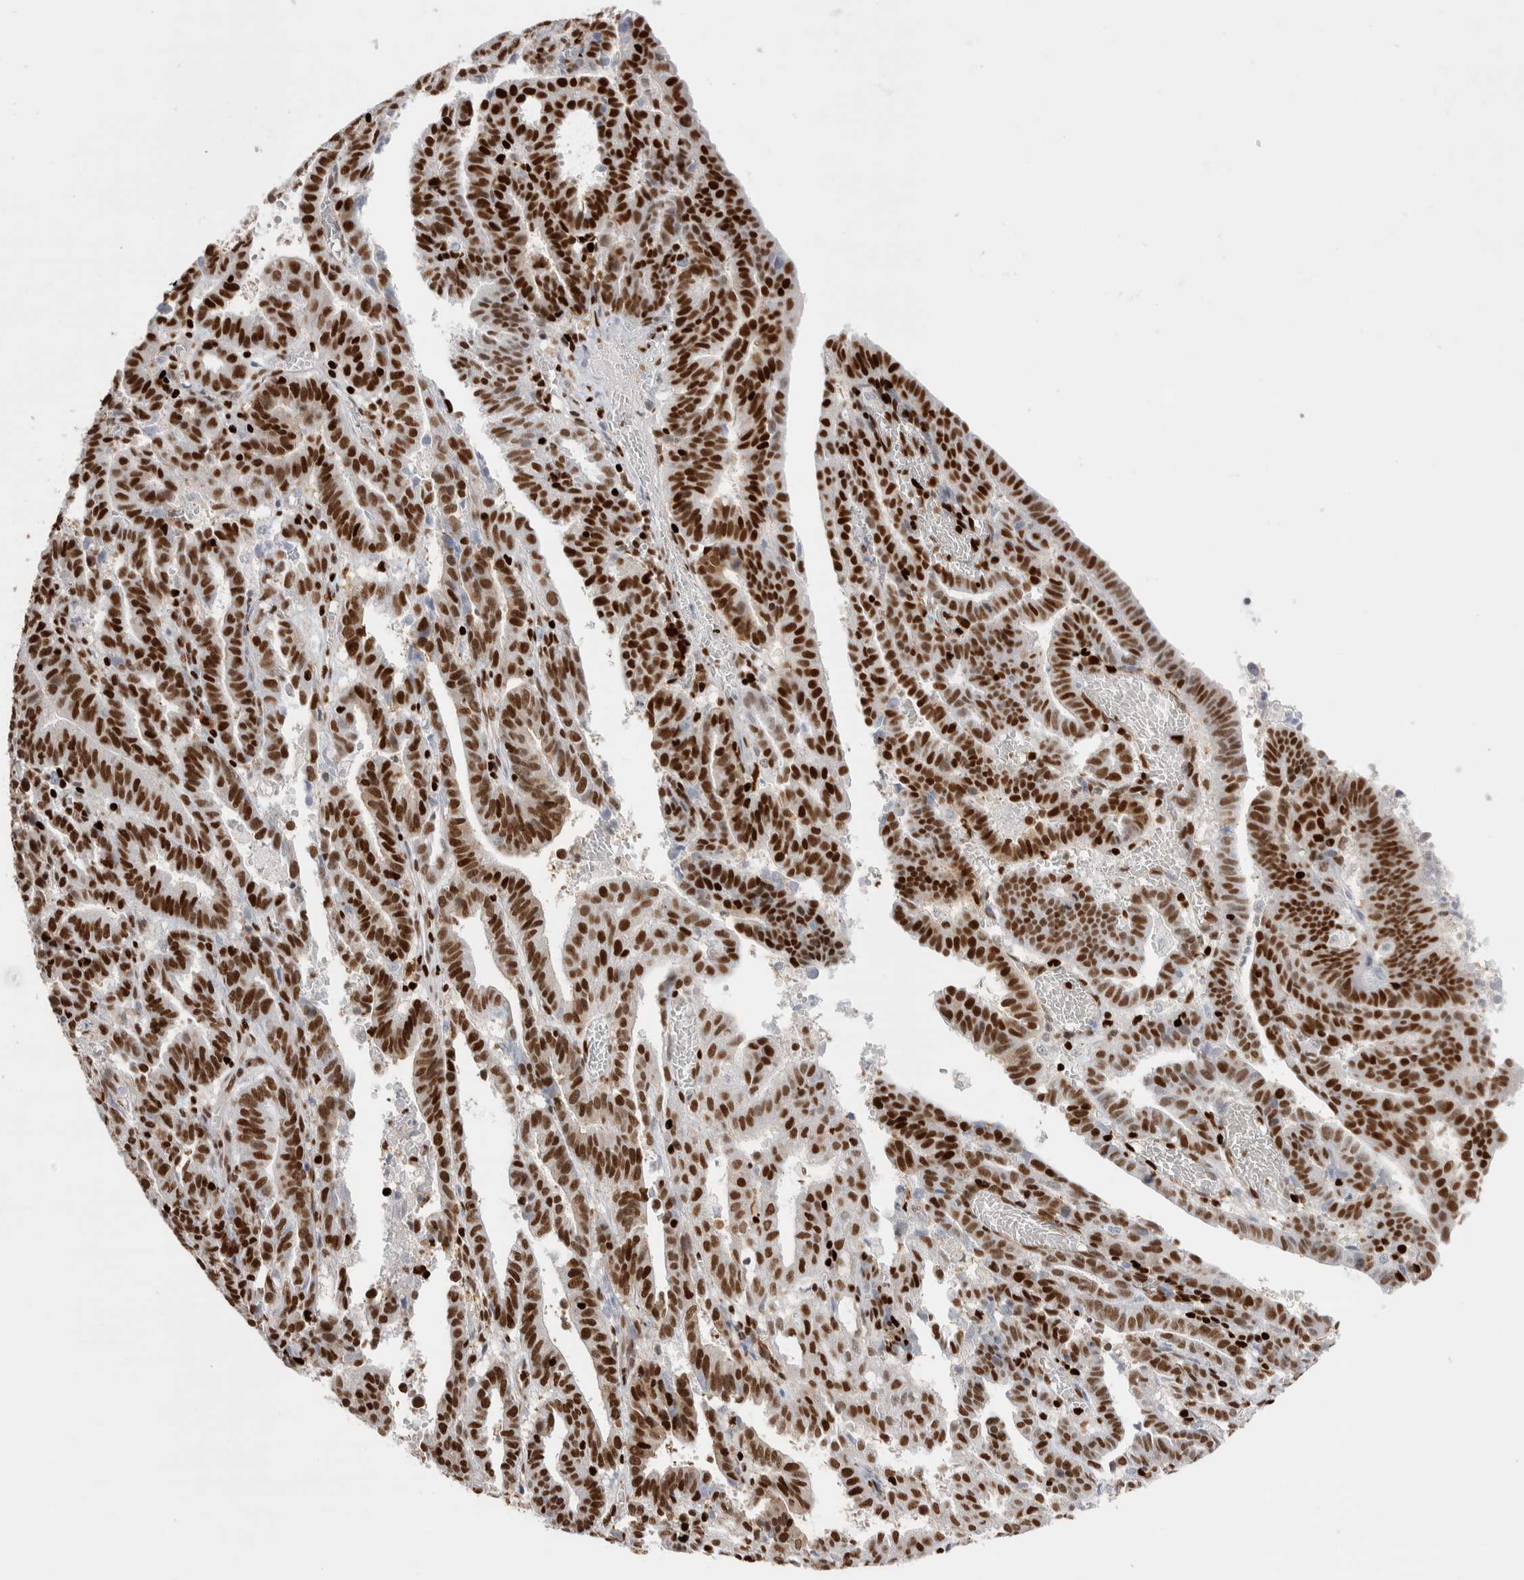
{"staining": {"intensity": "strong", "quantity": ">75%", "location": "nuclear"}, "tissue": "endometrial cancer", "cell_type": "Tumor cells", "image_type": "cancer", "snomed": [{"axis": "morphology", "description": "Adenocarcinoma, NOS"}, {"axis": "topography", "description": "Uterus"}], "caption": "Adenocarcinoma (endometrial) tissue demonstrates strong nuclear staining in about >75% of tumor cells, visualized by immunohistochemistry. The staining was performed using DAB (3,3'-diaminobenzidine), with brown indicating positive protein expression. Nuclei are stained blue with hematoxylin.", "gene": "RNASEK-C17orf49", "patient": {"sex": "female", "age": 83}}